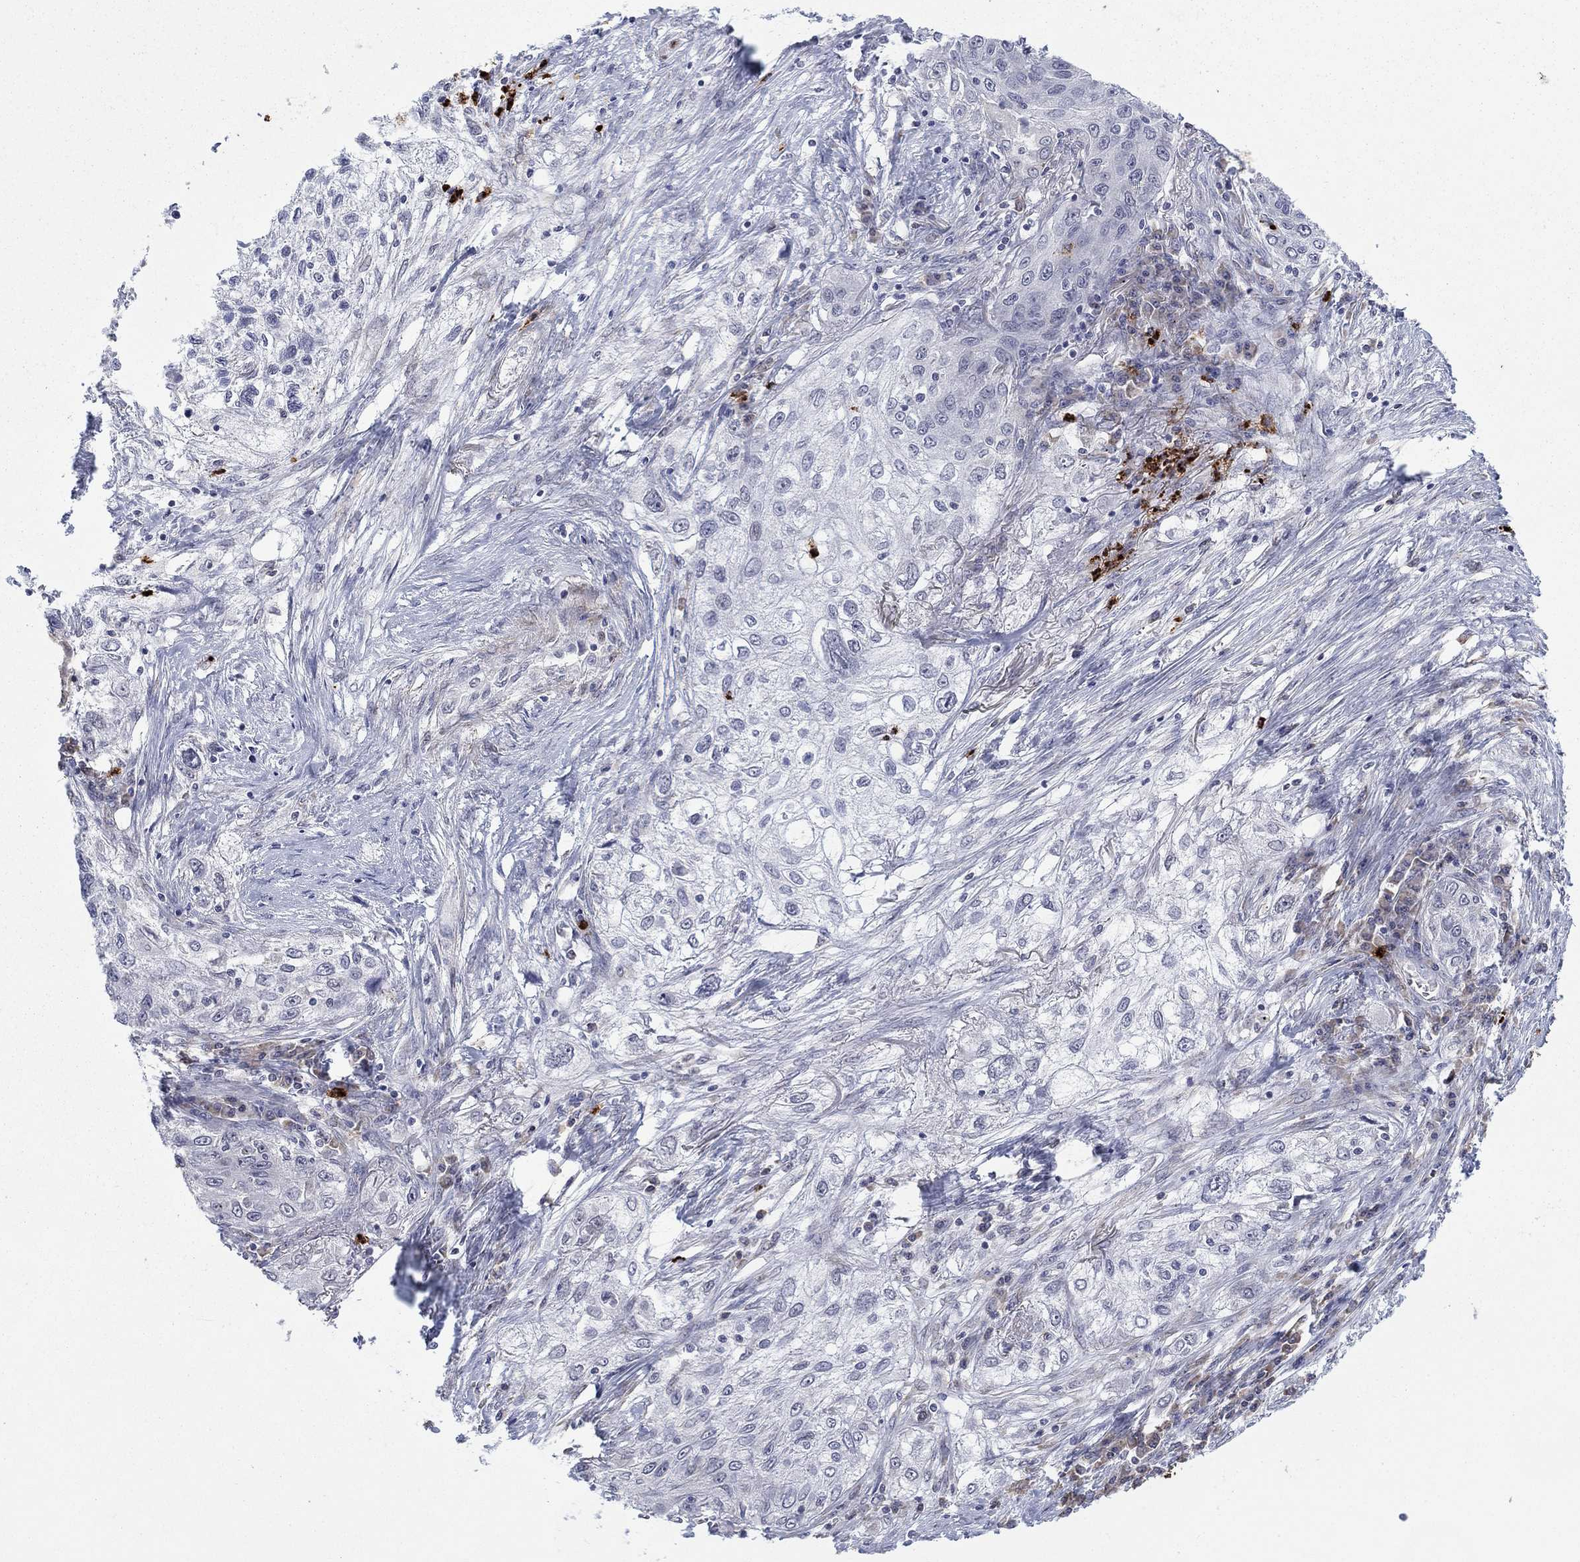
{"staining": {"intensity": "negative", "quantity": "none", "location": "none"}, "tissue": "lung cancer", "cell_type": "Tumor cells", "image_type": "cancer", "snomed": [{"axis": "morphology", "description": "Squamous cell carcinoma, NOS"}, {"axis": "topography", "description": "Lung"}], "caption": "Squamous cell carcinoma (lung) was stained to show a protein in brown. There is no significant positivity in tumor cells.", "gene": "MTRFR", "patient": {"sex": "female", "age": 69}}